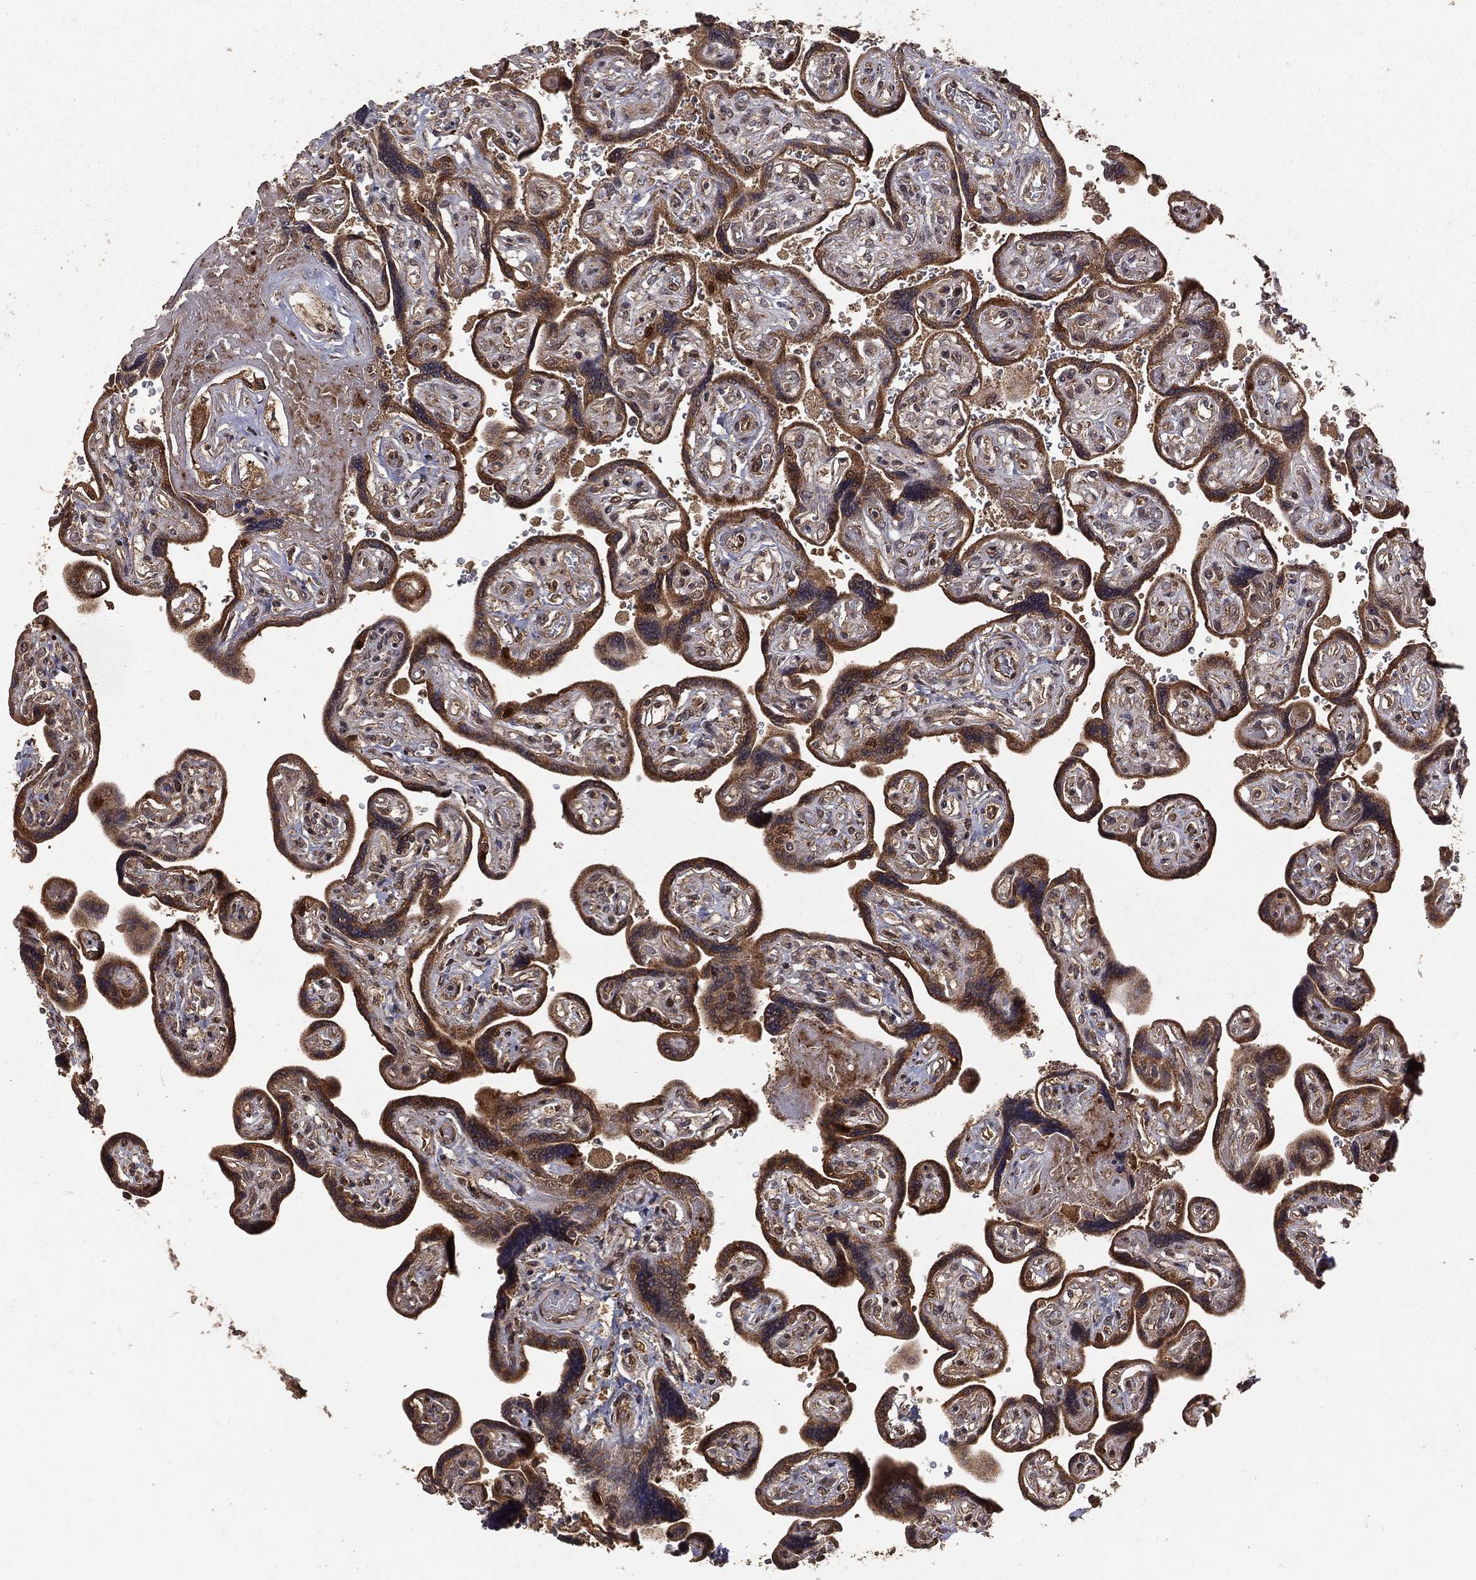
{"staining": {"intensity": "strong", "quantity": ">75%", "location": "cytoplasmic/membranous,nuclear"}, "tissue": "placenta", "cell_type": "Decidual cells", "image_type": "normal", "snomed": [{"axis": "morphology", "description": "Normal tissue, NOS"}, {"axis": "topography", "description": "Placenta"}], "caption": "IHC image of unremarkable placenta stained for a protein (brown), which reveals high levels of strong cytoplasmic/membranous,nuclear expression in about >75% of decidual cells.", "gene": "MAPK1", "patient": {"sex": "female", "age": 32}}